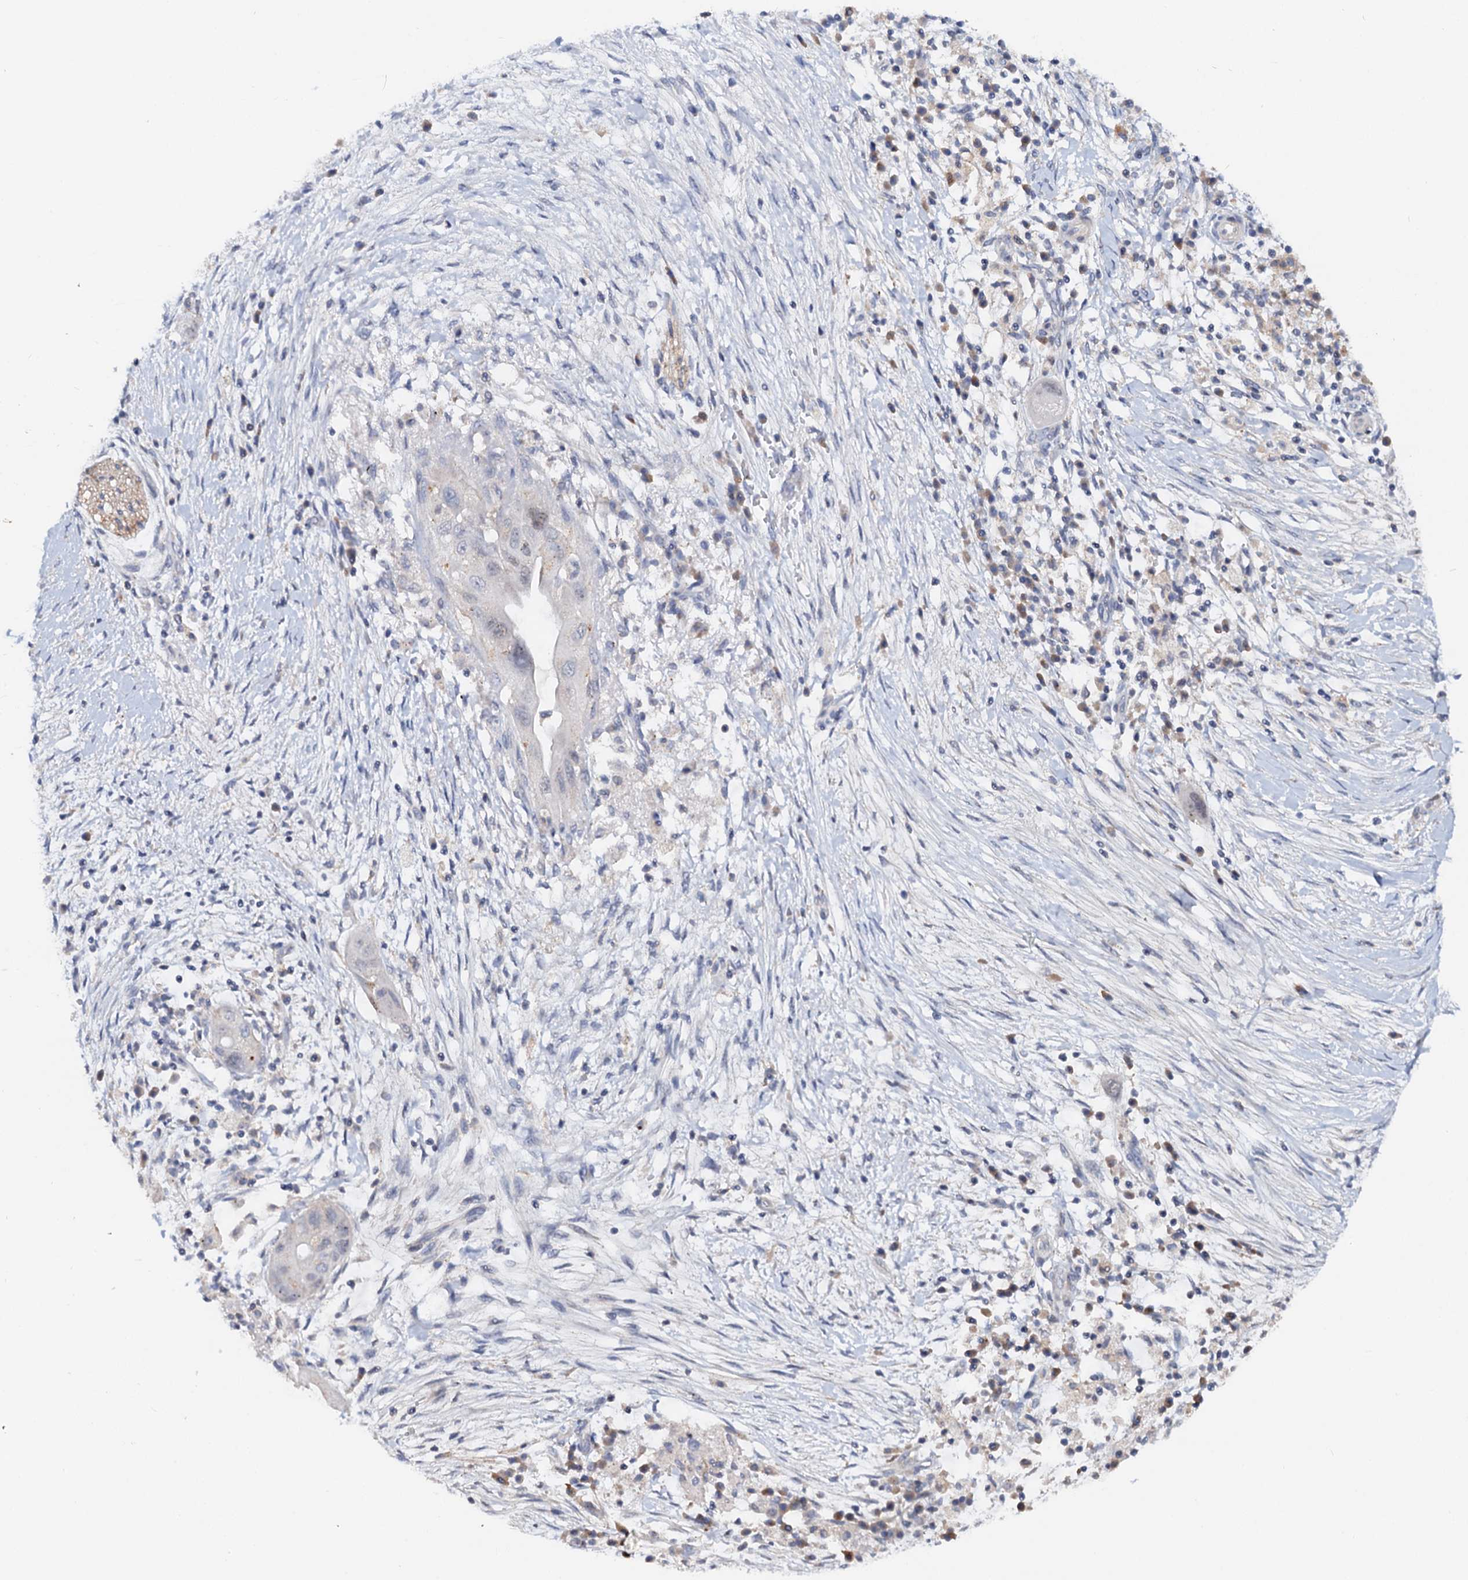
{"staining": {"intensity": "negative", "quantity": "none", "location": "none"}, "tissue": "pancreatic cancer", "cell_type": "Tumor cells", "image_type": "cancer", "snomed": [{"axis": "morphology", "description": "Adenocarcinoma, NOS"}, {"axis": "topography", "description": "Pancreas"}], "caption": "This micrograph is of pancreatic cancer stained with immunohistochemistry (IHC) to label a protein in brown with the nuclei are counter-stained blue. There is no positivity in tumor cells.", "gene": "NALF1", "patient": {"sex": "male", "age": 68}}